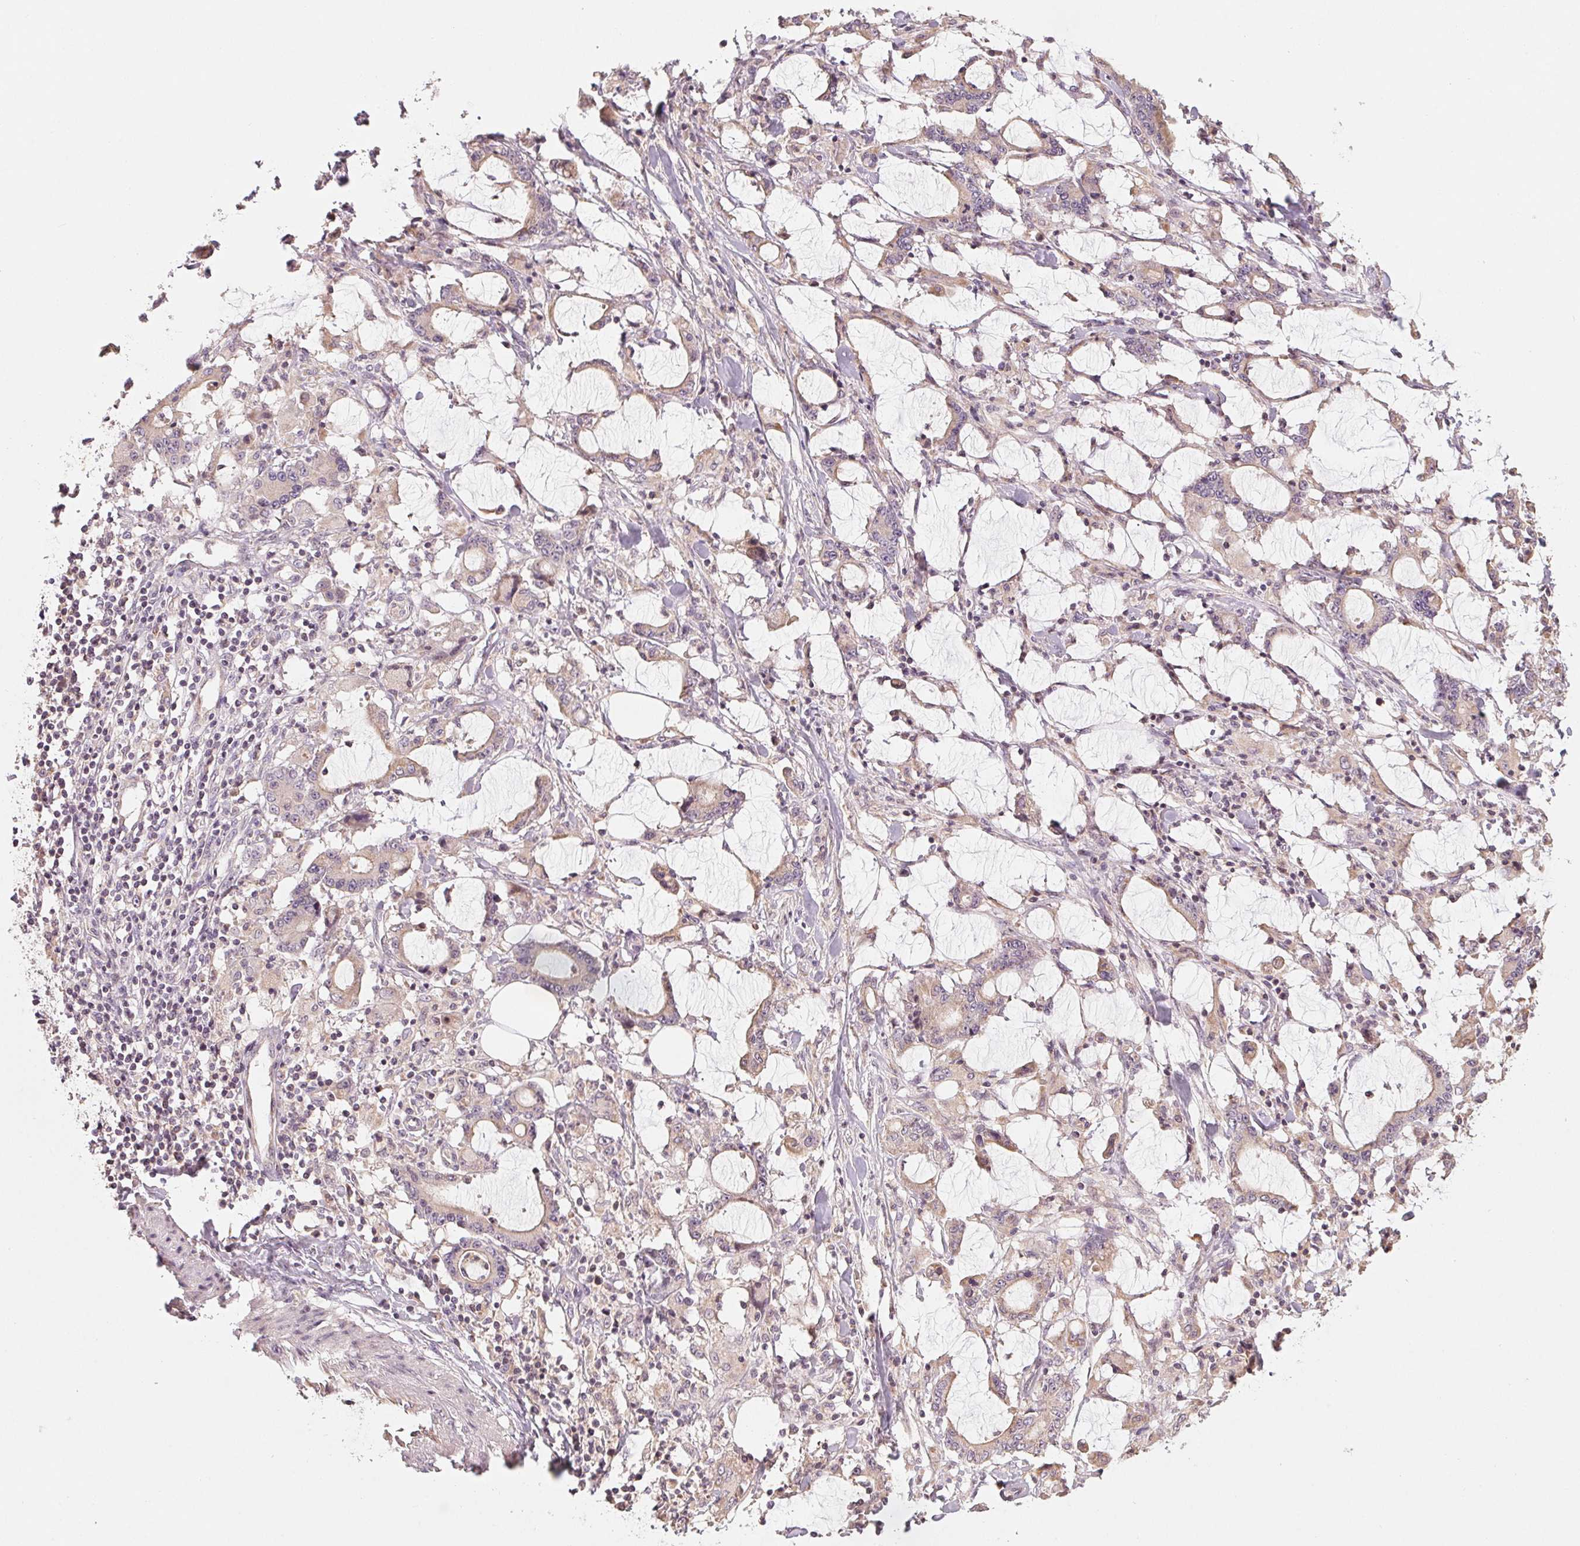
{"staining": {"intensity": "weak", "quantity": "25%-75%", "location": "cytoplasmic/membranous"}, "tissue": "stomach cancer", "cell_type": "Tumor cells", "image_type": "cancer", "snomed": [{"axis": "morphology", "description": "Adenocarcinoma, NOS"}, {"axis": "topography", "description": "Stomach, upper"}], "caption": "High-magnification brightfield microscopy of stomach adenocarcinoma stained with DAB (brown) and counterstained with hematoxylin (blue). tumor cells exhibit weak cytoplasmic/membranous expression is seen in approximately25%-75% of cells. (Stains: DAB (3,3'-diaminobenzidine) in brown, nuclei in blue, Microscopy: brightfield microscopy at high magnification).", "gene": "AQP8", "patient": {"sex": "male", "age": 68}}